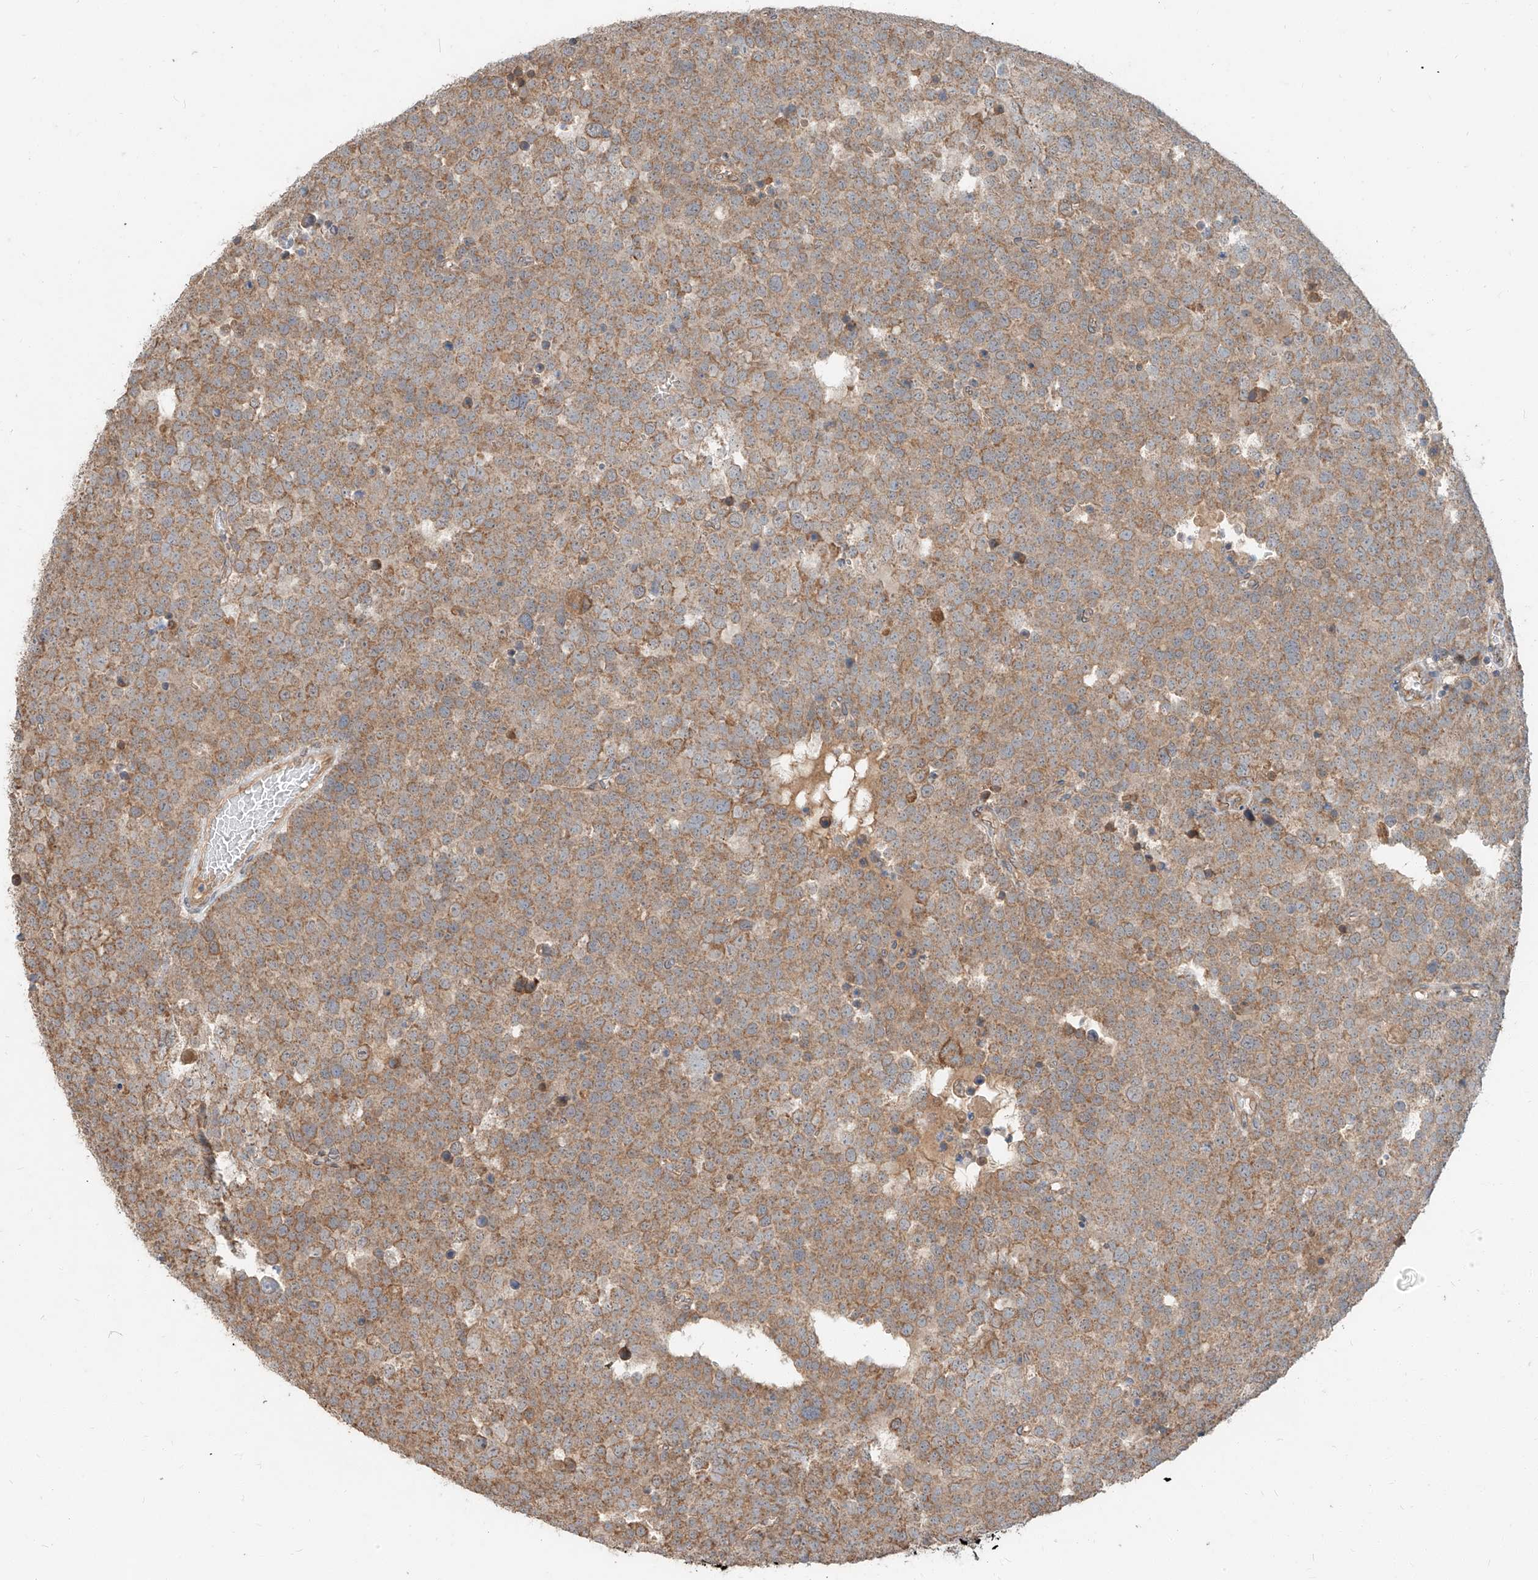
{"staining": {"intensity": "moderate", "quantity": ">75%", "location": "cytoplasmic/membranous"}, "tissue": "testis cancer", "cell_type": "Tumor cells", "image_type": "cancer", "snomed": [{"axis": "morphology", "description": "Seminoma, NOS"}, {"axis": "topography", "description": "Testis"}], "caption": "Human testis seminoma stained with a protein marker shows moderate staining in tumor cells.", "gene": "STX19", "patient": {"sex": "male", "age": 71}}